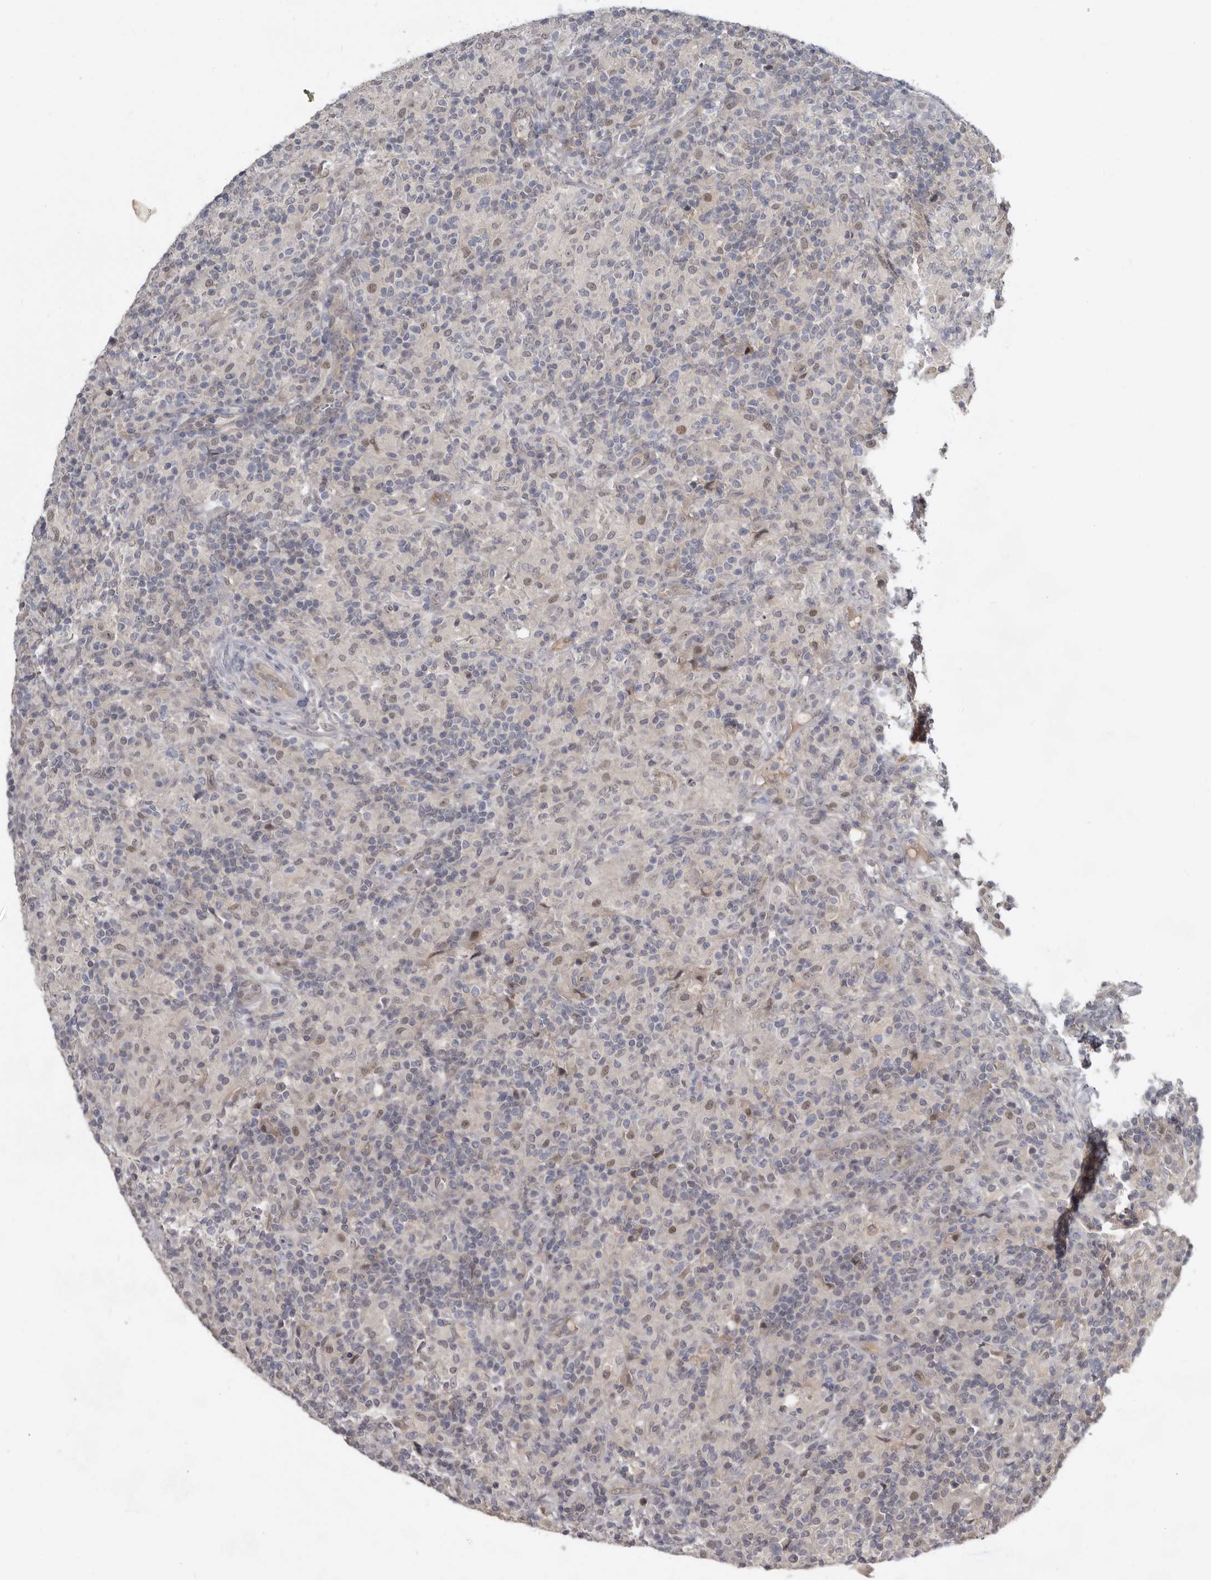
{"staining": {"intensity": "negative", "quantity": "none", "location": "none"}, "tissue": "lymphoma", "cell_type": "Tumor cells", "image_type": "cancer", "snomed": [{"axis": "morphology", "description": "Hodgkin's disease, NOS"}, {"axis": "topography", "description": "Lymph node"}], "caption": "Immunohistochemistry of human Hodgkin's disease displays no expression in tumor cells.", "gene": "RBKS", "patient": {"sex": "male", "age": 70}}